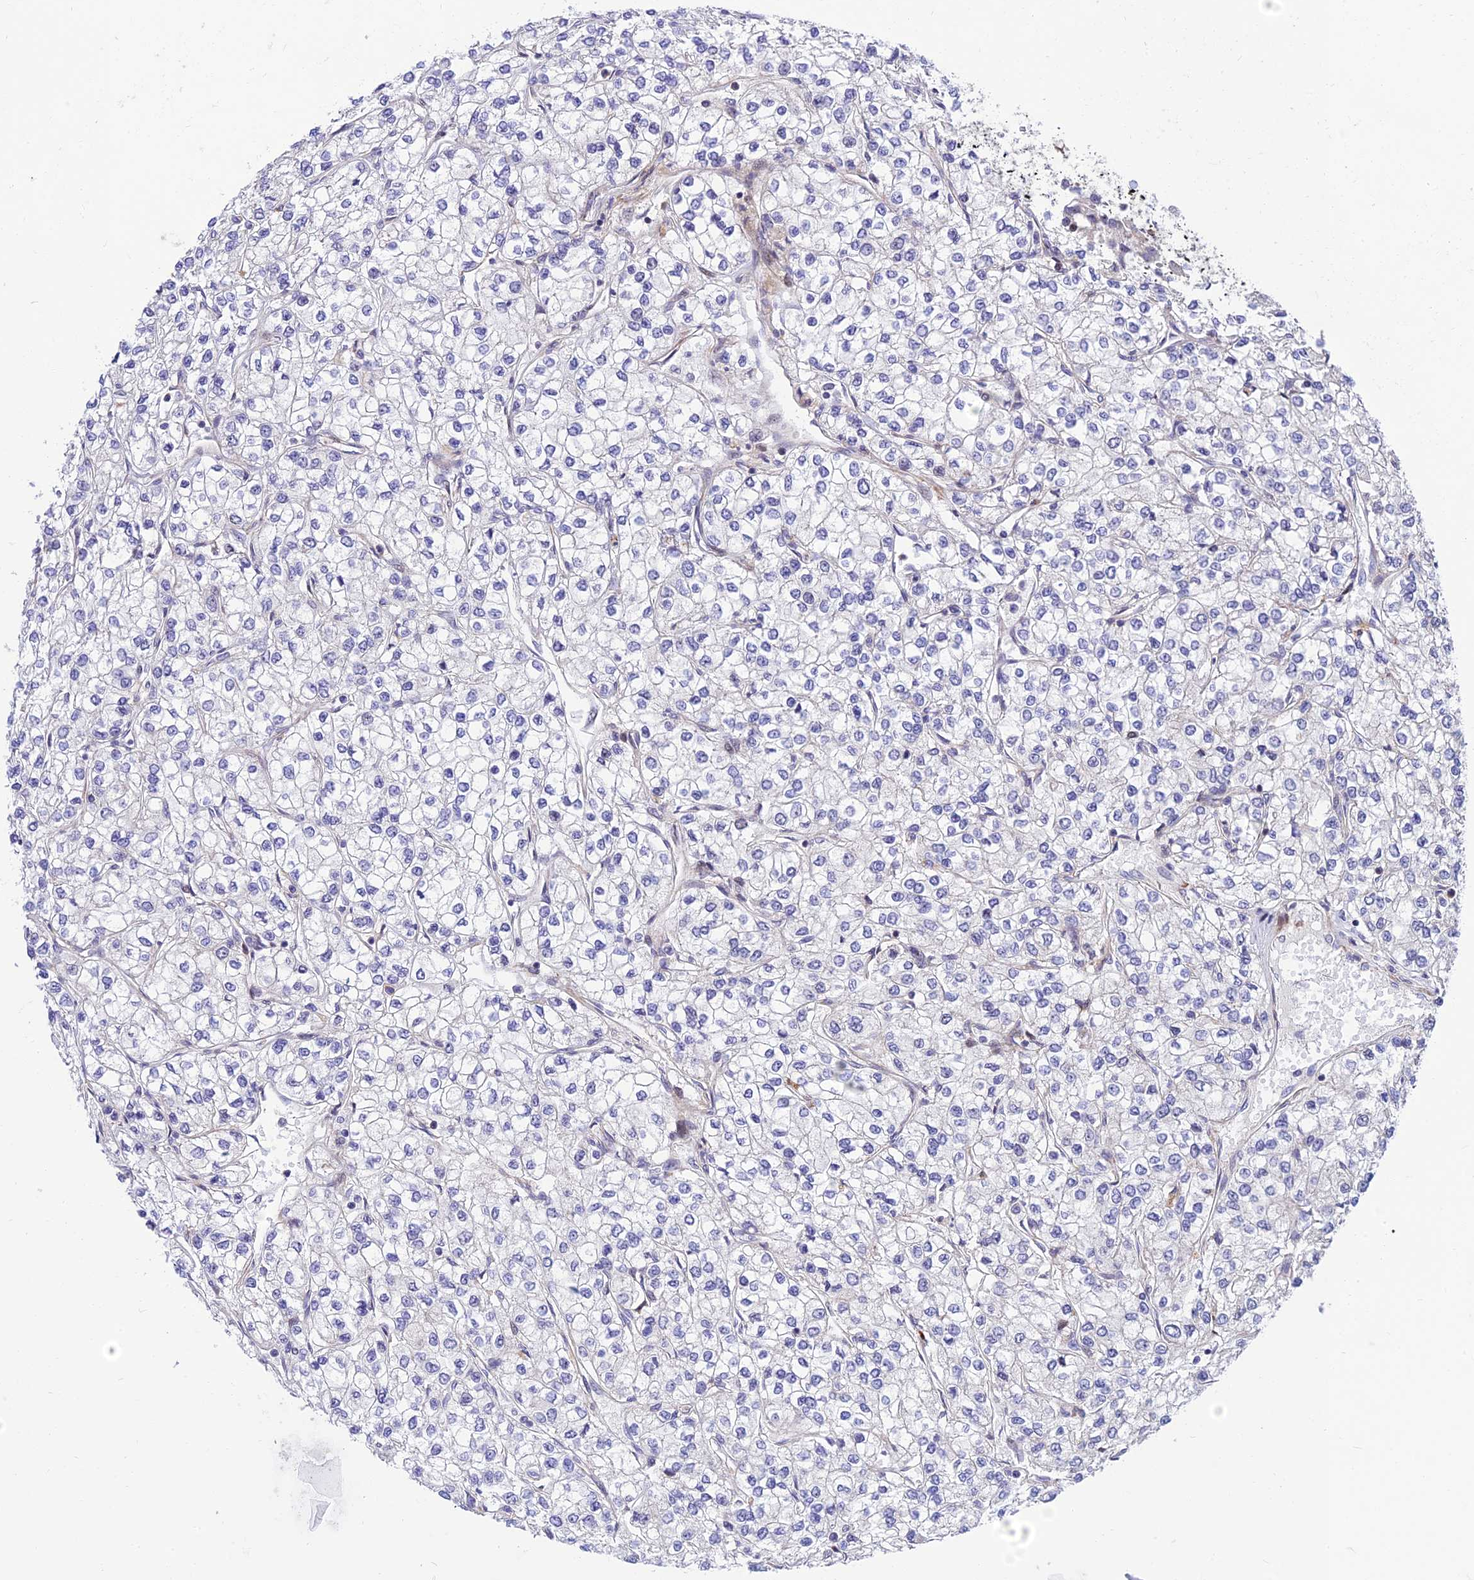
{"staining": {"intensity": "negative", "quantity": "none", "location": "none"}, "tissue": "renal cancer", "cell_type": "Tumor cells", "image_type": "cancer", "snomed": [{"axis": "morphology", "description": "Adenocarcinoma, NOS"}, {"axis": "topography", "description": "Kidney"}], "caption": "Immunohistochemistry photomicrograph of human renal cancer stained for a protein (brown), which displays no positivity in tumor cells. The staining was performed using DAB (3,3'-diaminobenzidine) to visualize the protein expression in brown, while the nuclei were stained in blue with hematoxylin (Magnification: 20x).", "gene": "KBTBD7", "patient": {"sex": "male", "age": 80}}